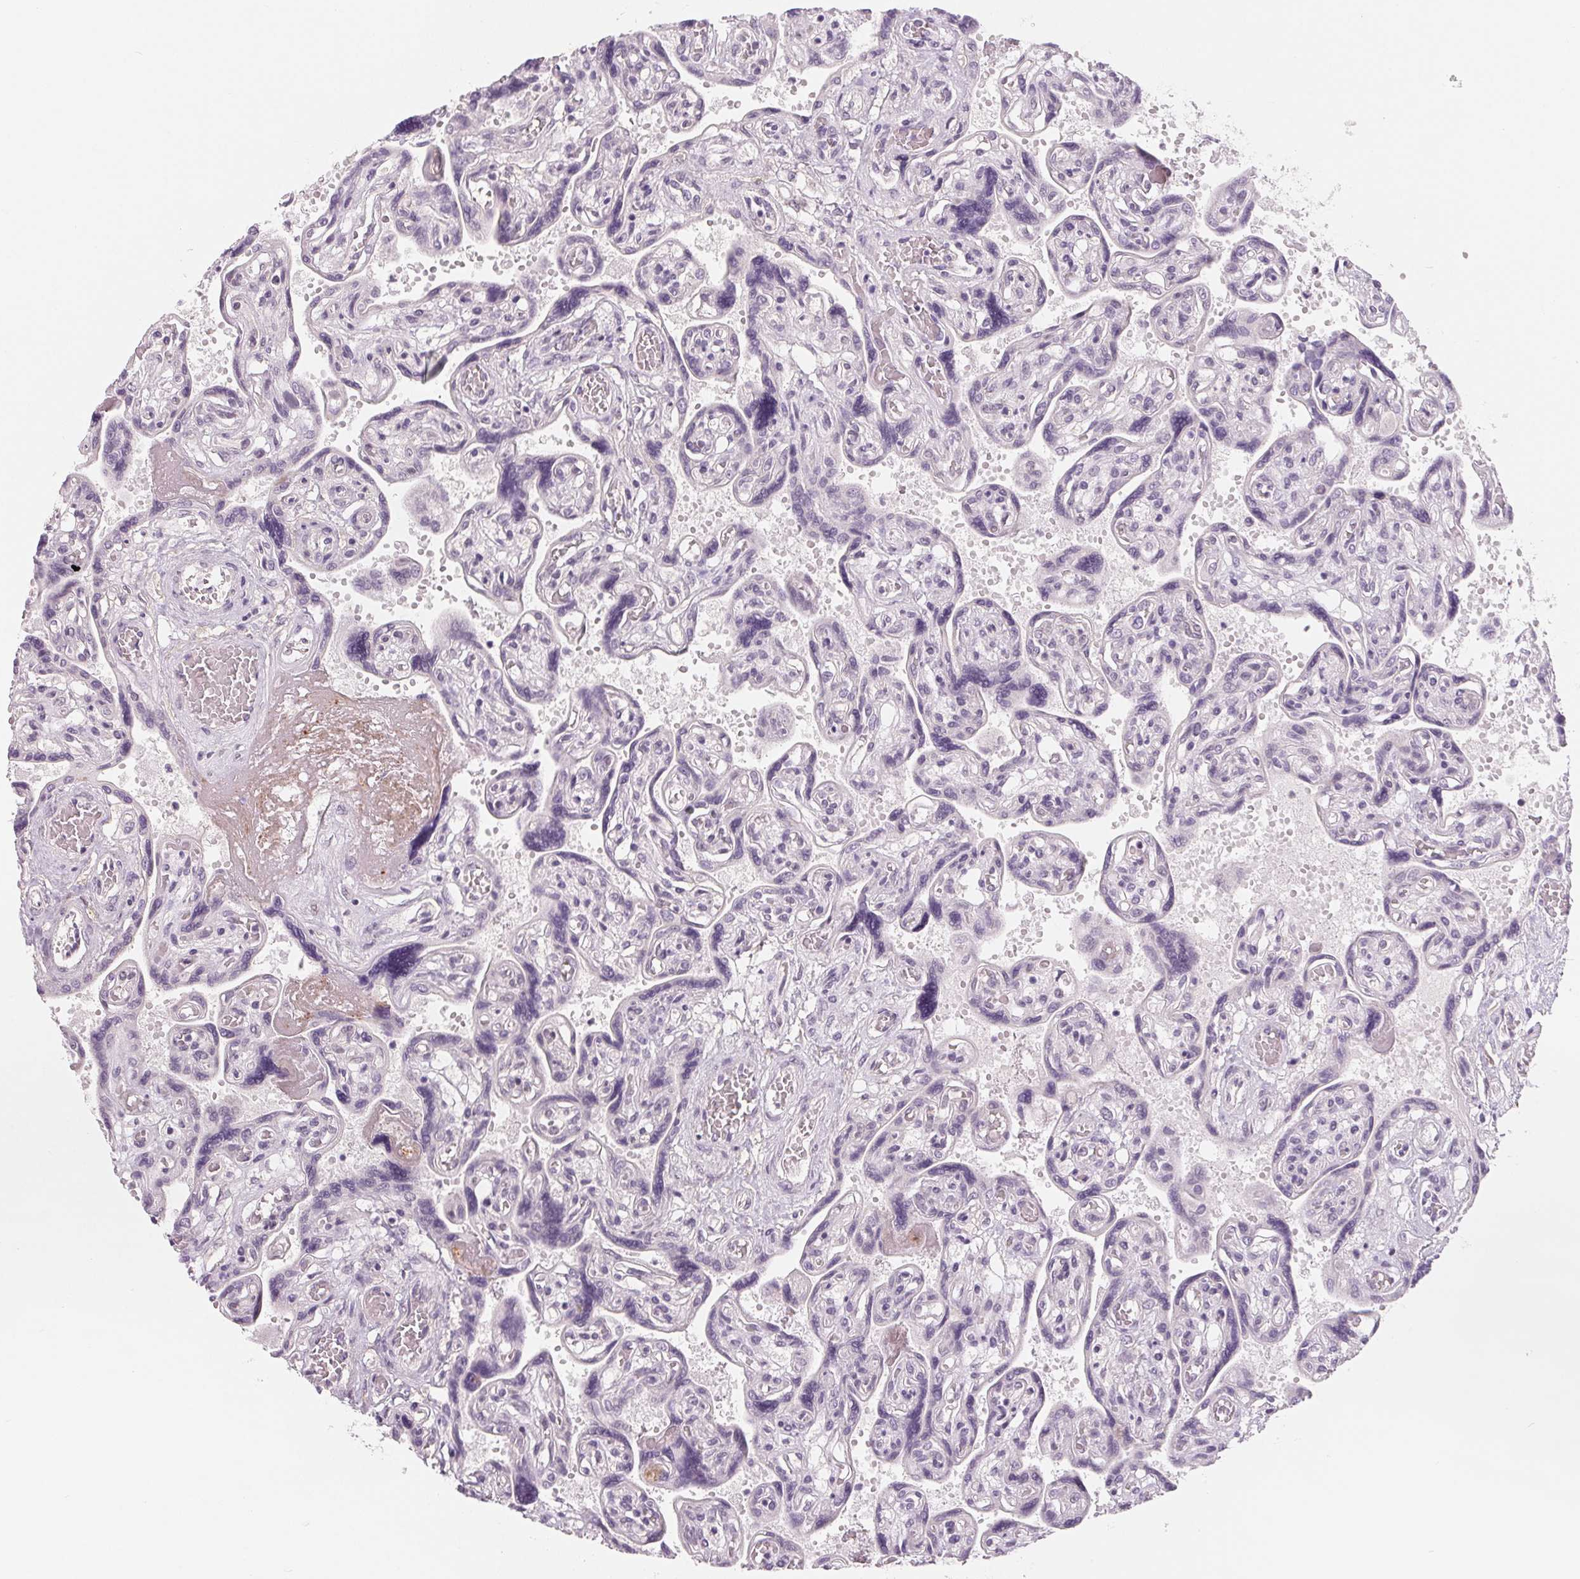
{"staining": {"intensity": "weak", "quantity": "<25%", "location": "cytoplasmic/membranous"}, "tissue": "placenta", "cell_type": "Decidual cells", "image_type": "normal", "snomed": [{"axis": "morphology", "description": "Normal tissue, NOS"}, {"axis": "topography", "description": "Placenta"}], "caption": "DAB immunohistochemical staining of benign placenta demonstrates no significant staining in decidual cells.", "gene": "CFC1B", "patient": {"sex": "female", "age": 32}}